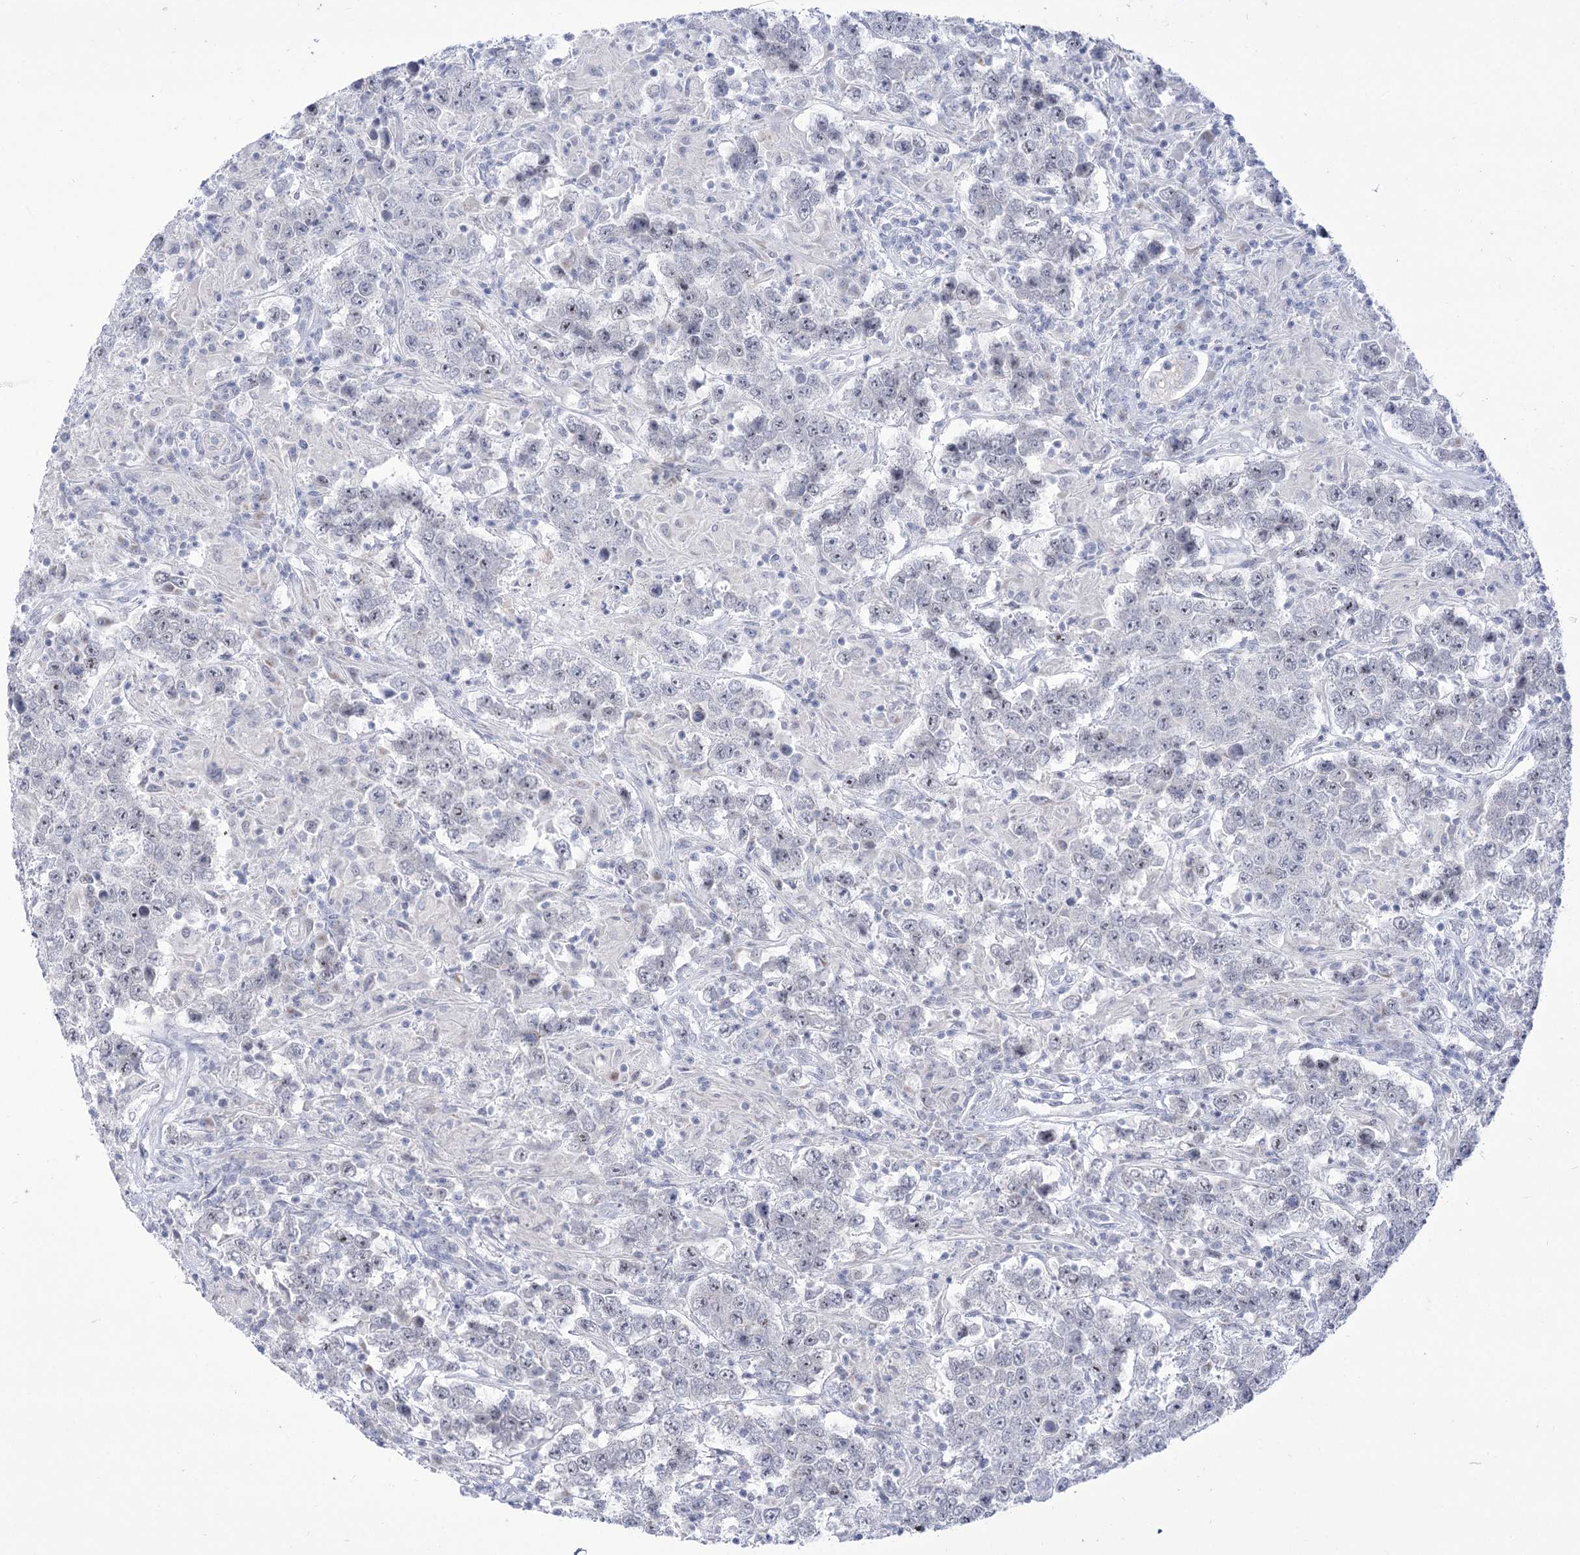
{"staining": {"intensity": "negative", "quantity": "none", "location": "none"}, "tissue": "testis cancer", "cell_type": "Tumor cells", "image_type": "cancer", "snomed": [{"axis": "morphology", "description": "Normal tissue, NOS"}, {"axis": "morphology", "description": "Urothelial carcinoma, High grade"}, {"axis": "morphology", "description": "Seminoma, NOS"}, {"axis": "morphology", "description": "Carcinoma, Embryonal, NOS"}, {"axis": "topography", "description": "Urinary bladder"}, {"axis": "topography", "description": "Testis"}], "caption": "IHC histopathology image of neoplastic tissue: human testis seminoma stained with DAB reveals no significant protein expression in tumor cells.", "gene": "BEND7", "patient": {"sex": "male", "age": 41}}